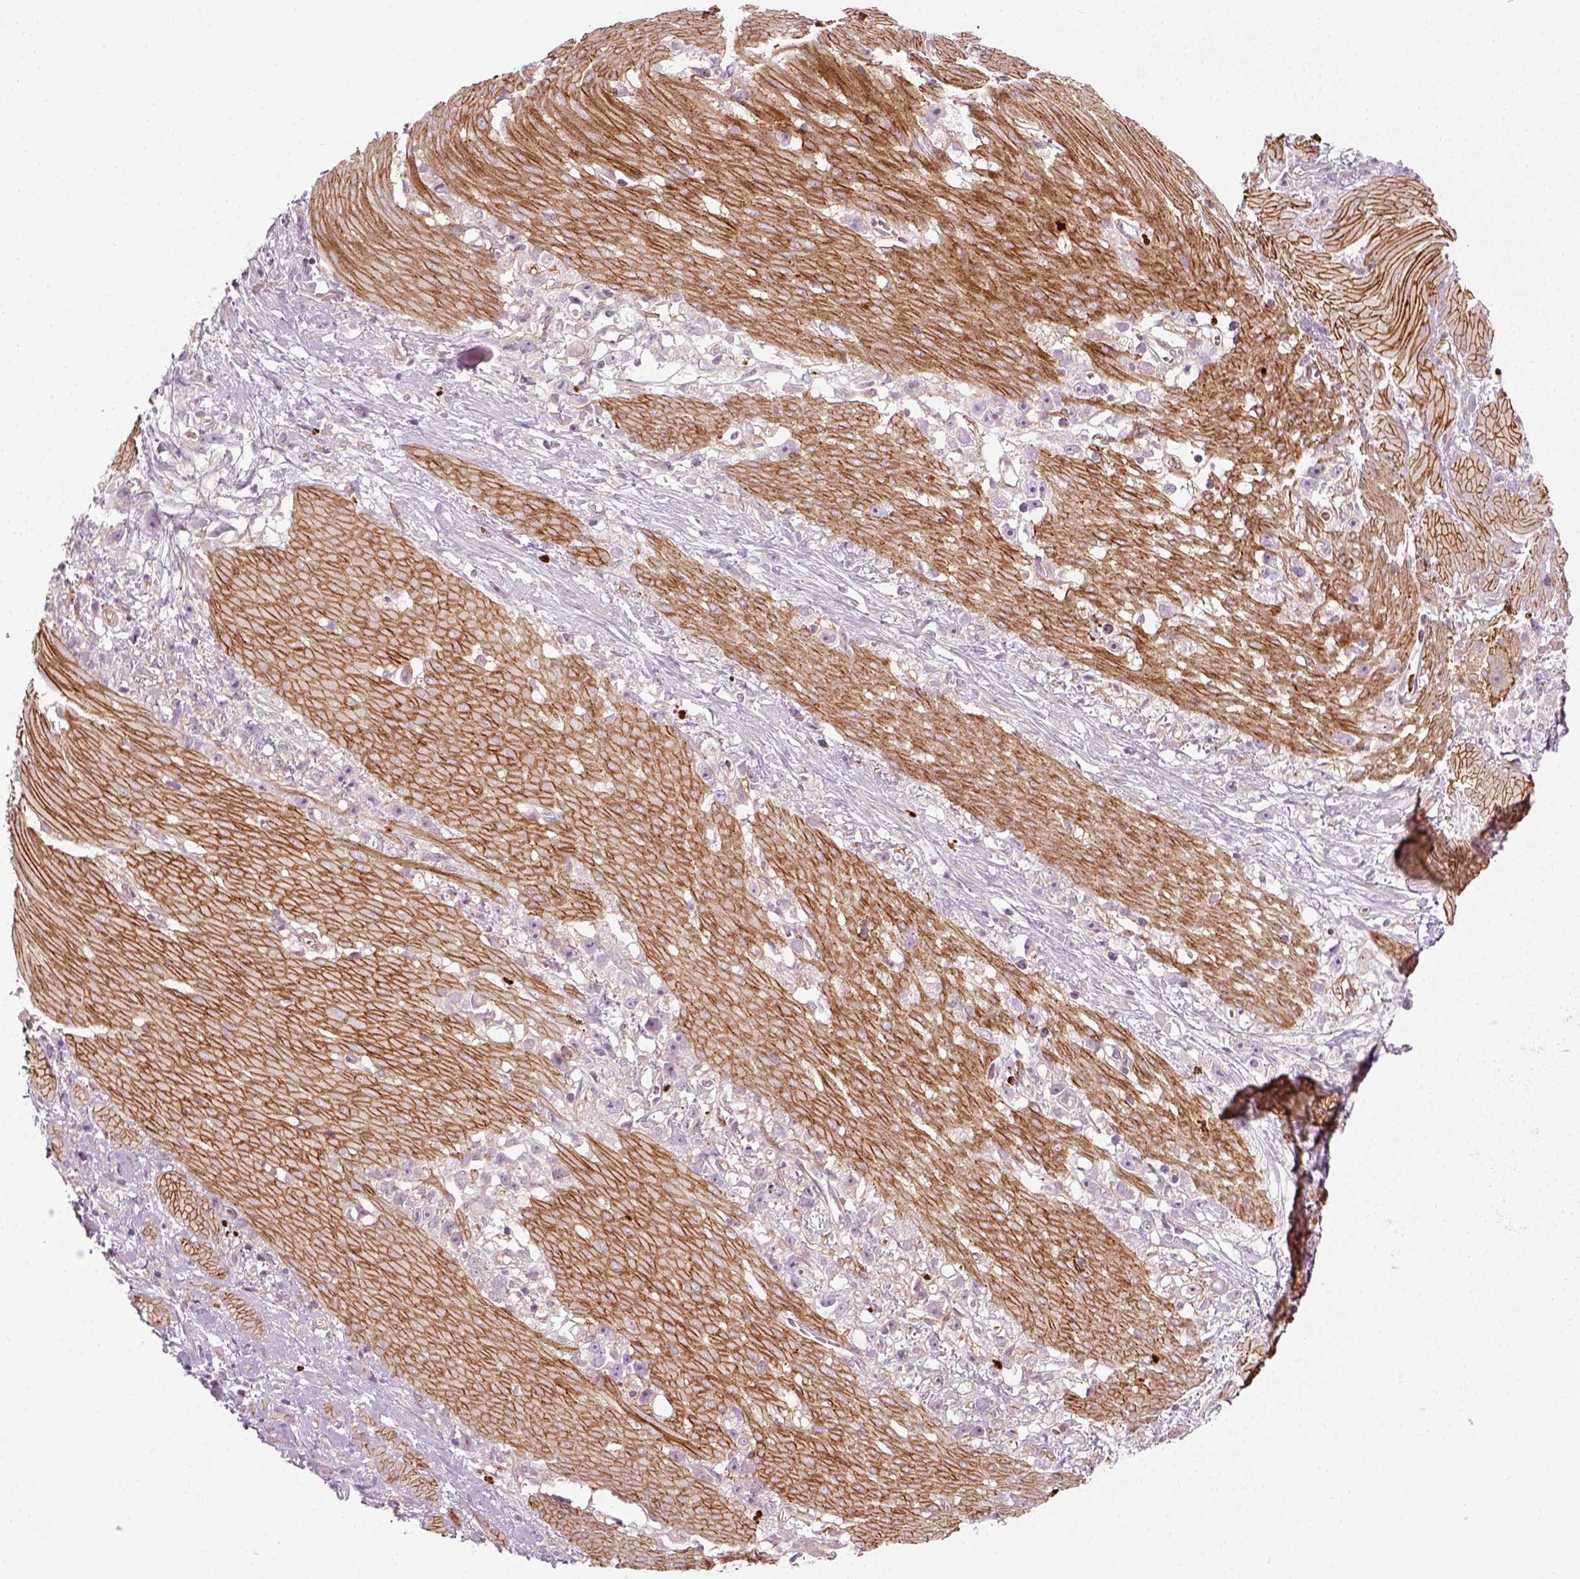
{"staining": {"intensity": "negative", "quantity": "none", "location": "none"}, "tissue": "stomach cancer", "cell_type": "Tumor cells", "image_type": "cancer", "snomed": [{"axis": "morphology", "description": "Adenocarcinoma, NOS"}, {"axis": "topography", "description": "Stomach"}], "caption": "An IHC histopathology image of stomach cancer is shown. There is no staining in tumor cells of stomach cancer.", "gene": "NPTN", "patient": {"sex": "female", "age": 59}}